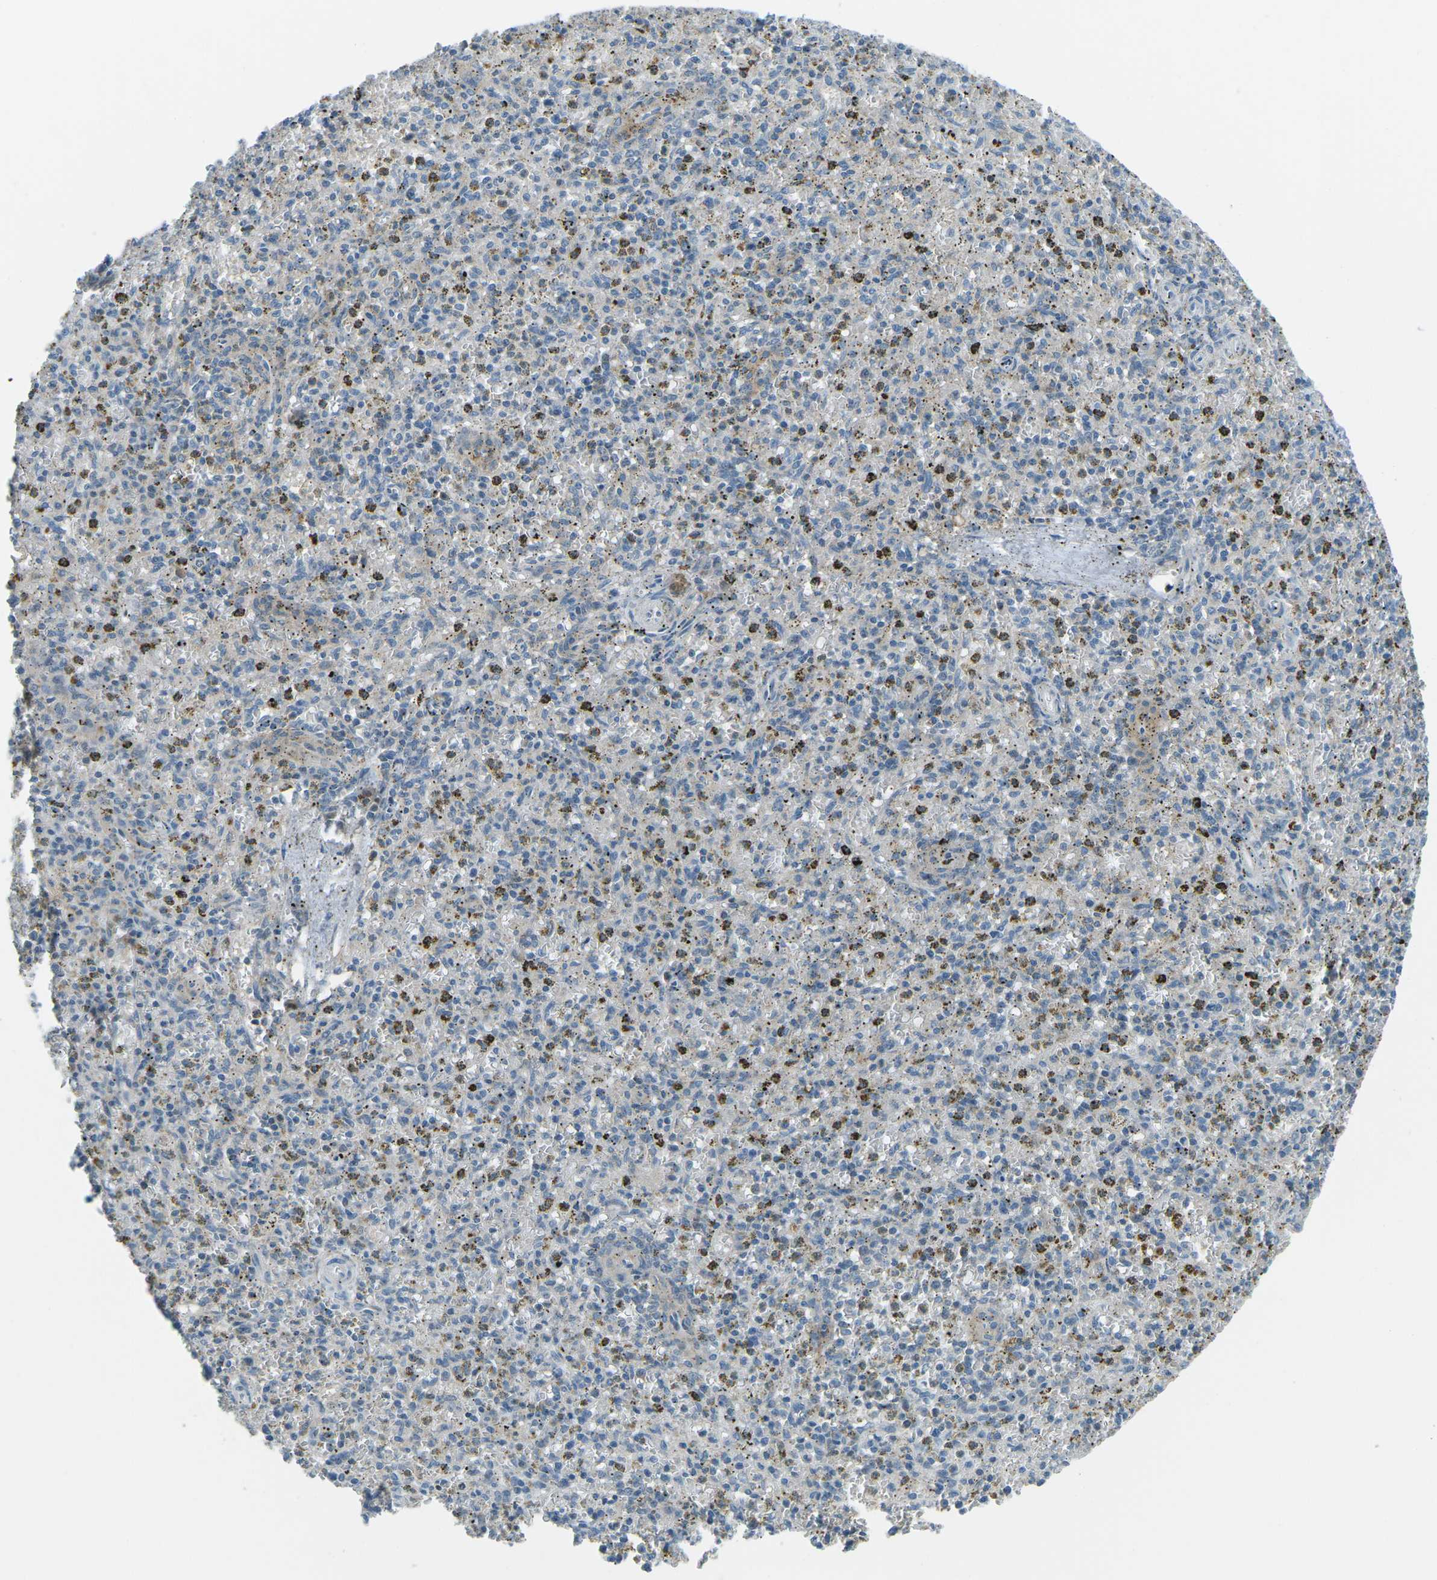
{"staining": {"intensity": "weak", "quantity": "25%-75%", "location": "cytoplasmic/membranous"}, "tissue": "spleen", "cell_type": "Cells in red pulp", "image_type": "normal", "snomed": [{"axis": "morphology", "description": "Normal tissue, NOS"}, {"axis": "topography", "description": "Spleen"}], "caption": "Immunohistochemical staining of benign spleen displays low levels of weak cytoplasmic/membranous positivity in about 25%-75% of cells in red pulp.", "gene": "PRKCA", "patient": {"sex": "male", "age": 72}}